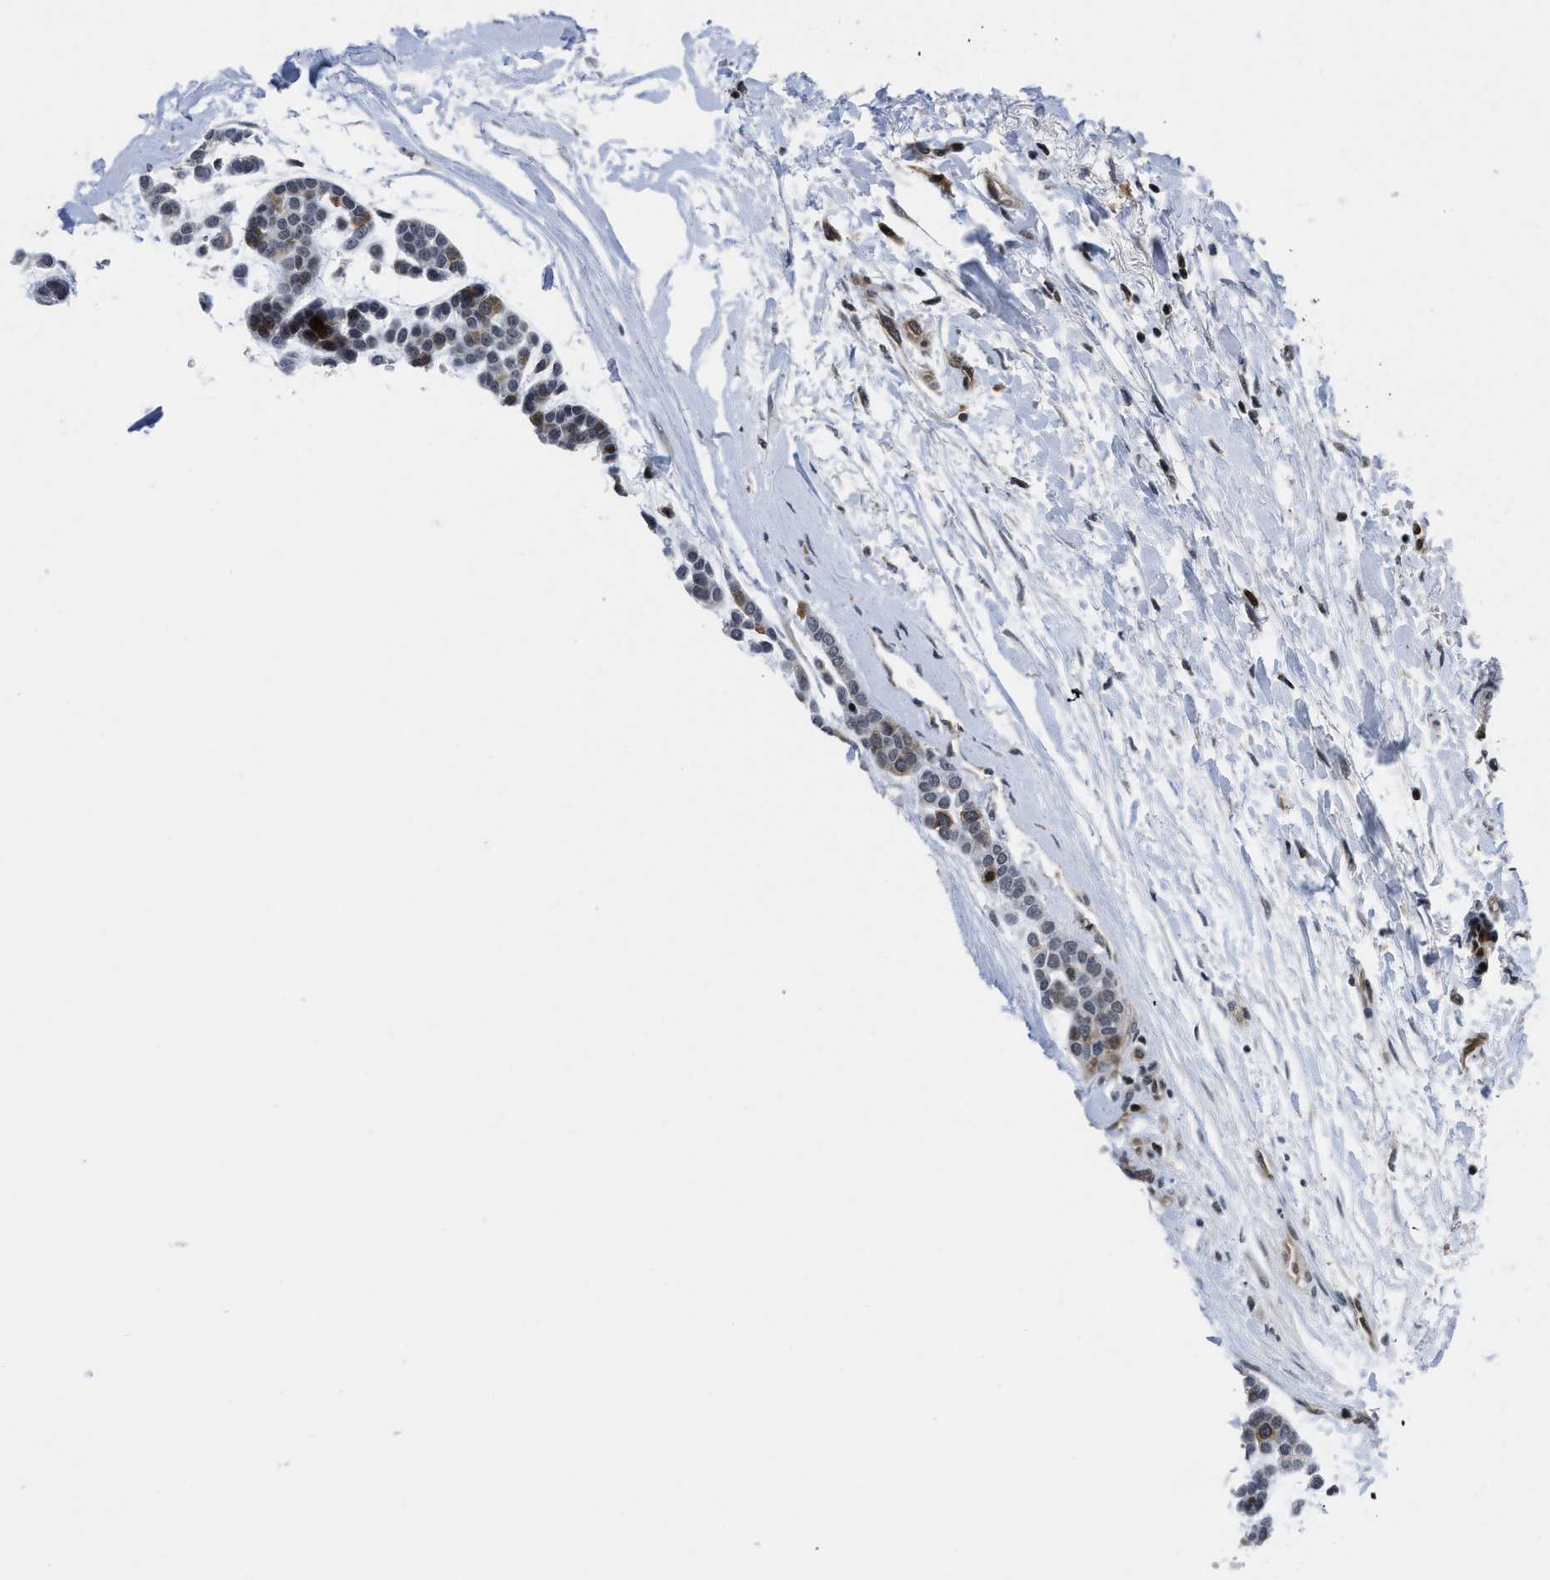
{"staining": {"intensity": "moderate", "quantity": "<25%", "location": "cytoplasmic/membranous"}, "tissue": "head and neck cancer", "cell_type": "Tumor cells", "image_type": "cancer", "snomed": [{"axis": "morphology", "description": "Adenocarcinoma, NOS"}, {"axis": "morphology", "description": "Adenoma, NOS"}, {"axis": "topography", "description": "Head-Neck"}], "caption": "This photomicrograph exhibits immunohistochemistry staining of adenocarcinoma (head and neck), with low moderate cytoplasmic/membranous positivity in approximately <25% of tumor cells.", "gene": "HIF1A", "patient": {"sex": "female", "age": 55}}